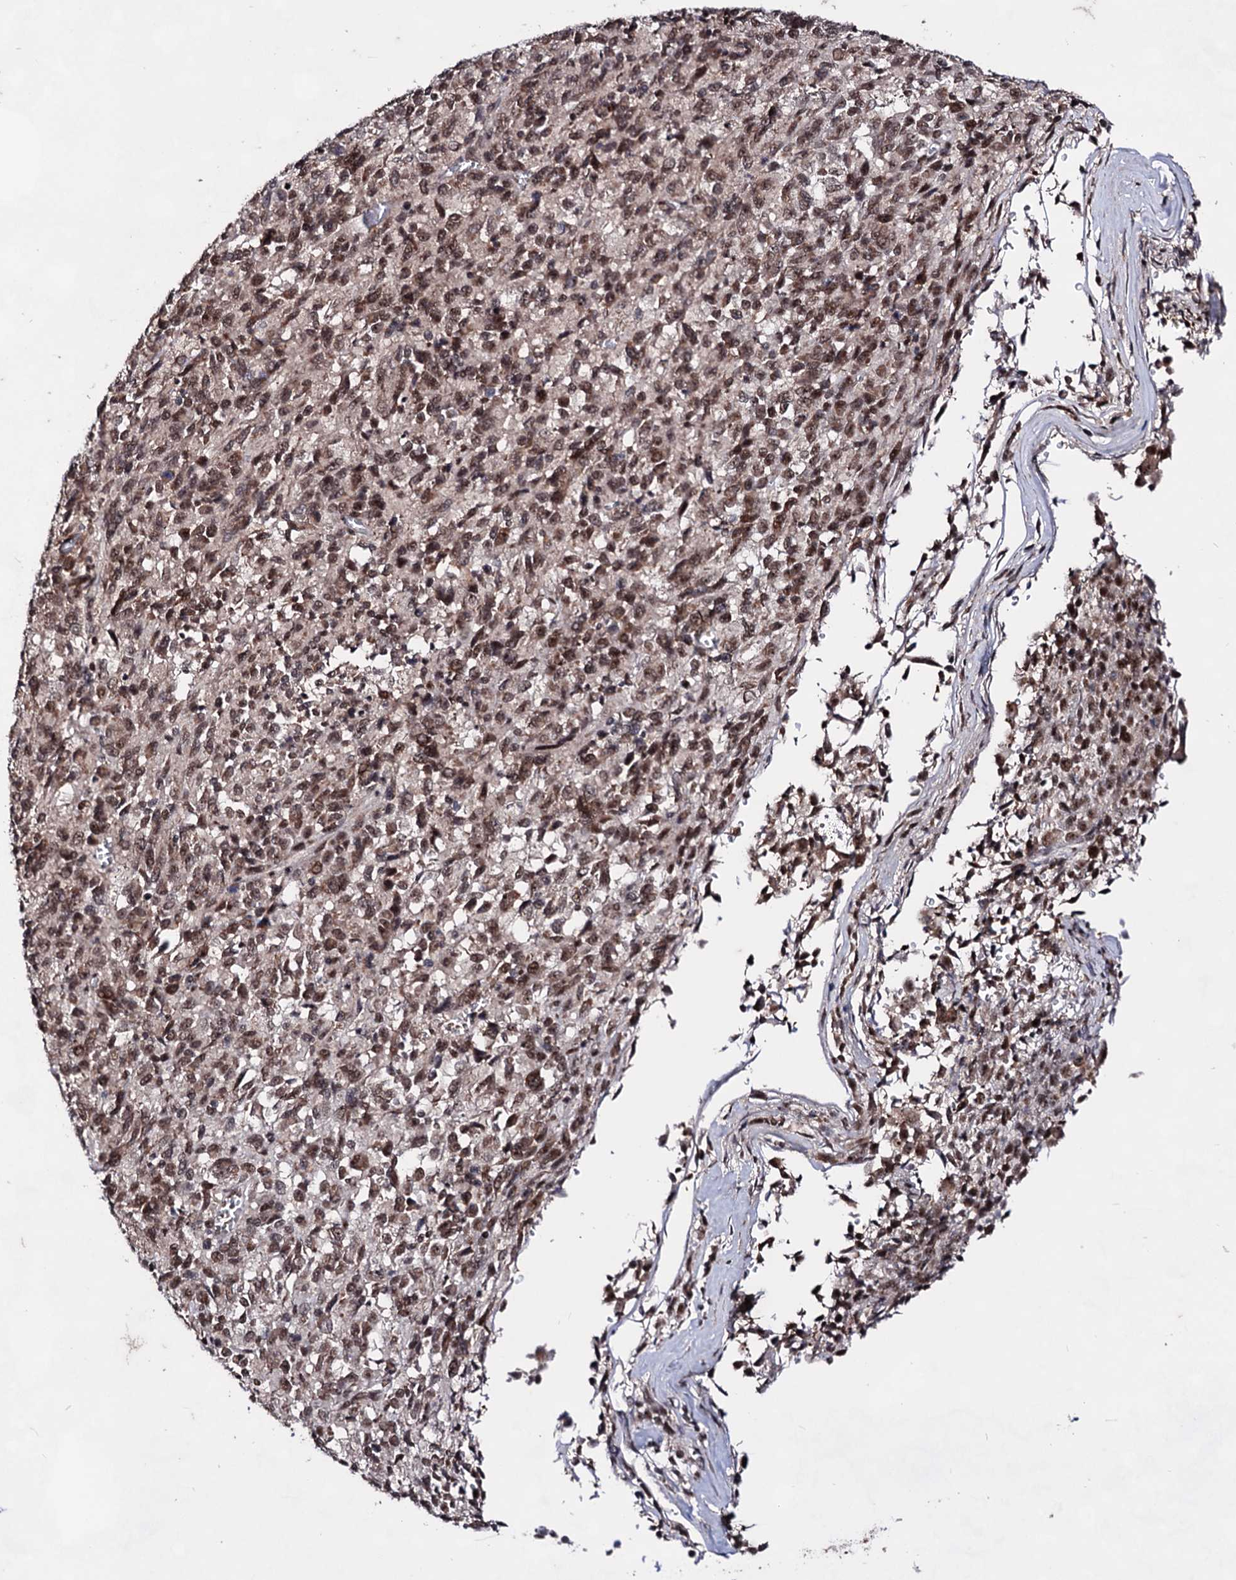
{"staining": {"intensity": "moderate", "quantity": ">75%", "location": "nuclear"}, "tissue": "melanoma", "cell_type": "Tumor cells", "image_type": "cancer", "snomed": [{"axis": "morphology", "description": "Malignant melanoma, Metastatic site"}, {"axis": "topography", "description": "Lung"}], "caption": "Protein expression analysis of malignant melanoma (metastatic site) exhibits moderate nuclear positivity in approximately >75% of tumor cells.", "gene": "EXOSC10", "patient": {"sex": "male", "age": 64}}